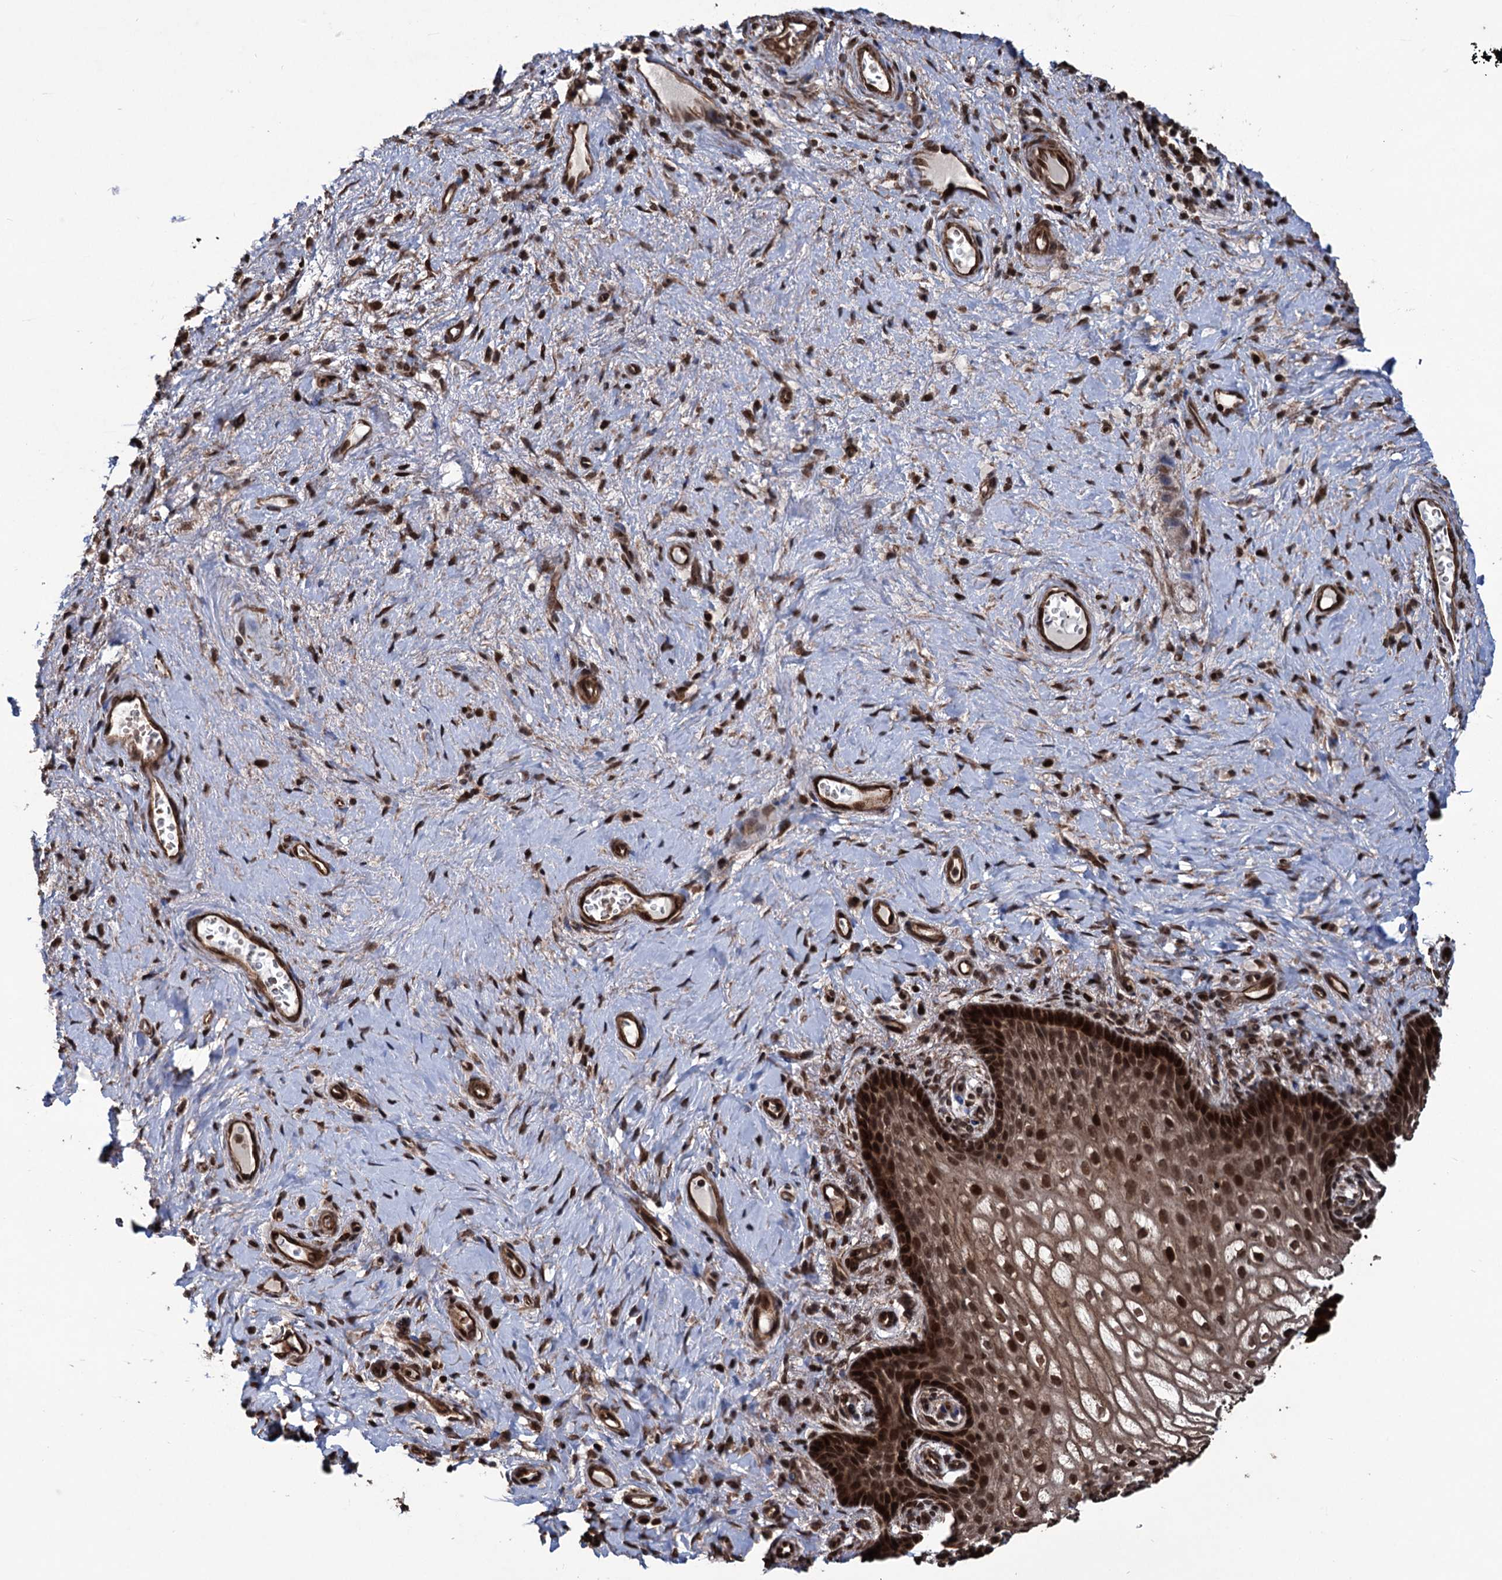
{"staining": {"intensity": "strong", "quantity": ">75%", "location": "cytoplasmic/membranous,nuclear"}, "tissue": "vagina", "cell_type": "Squamous epithelial cells", "image_type": "normal", "snomed": [{"axis": "morphology", "description": "Normal tissue, NOS"}, {"axis": "topography", "description": "Vagina"}], "caption": "The image exhibits immunohistochemical staining of unremarkable vagina. There is strong cytoplasmic/membranous,nuclear expression is seen in approximately >75% of squamous epithelial cells. Nuclei are stained in blue.", "gene": "EYA4", "patient": {"sex": "female", "age": 60}}